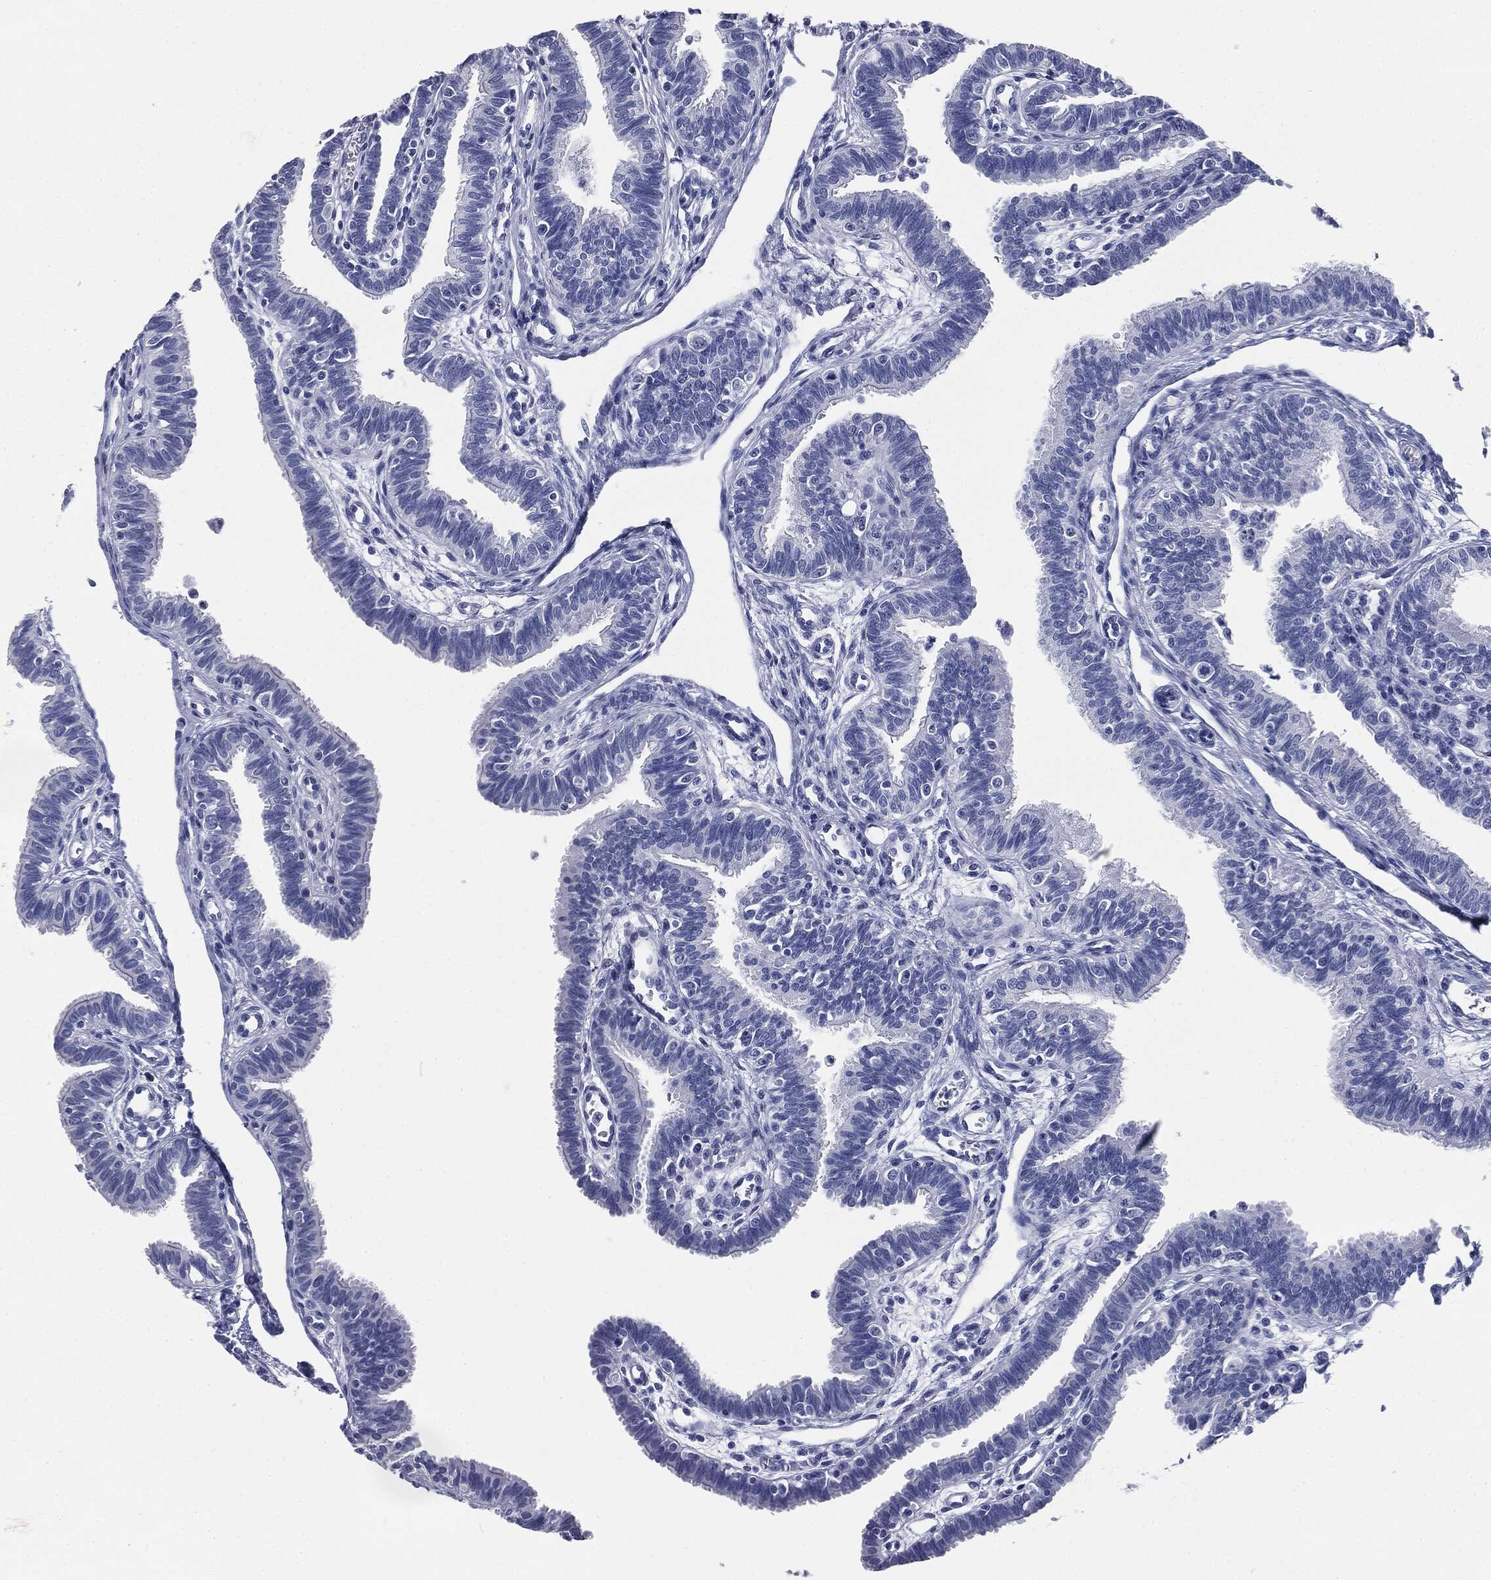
{"staining": {"intensity": "negative", "quantity": "none", "location": "none"}, "tissue": "fallopian tube", "cell_type": "Glandular cells", "image_type": "normal", "snomed": [{"axis": "morphology", "description": "Normal tissue, NOS"}, {"axis": "topography", "description": "Fallopian tube"}], "caption": "Benign fallopian tube was stained to show a protein in brown. There is no significant positivity in glandular cells.", "gene": "ATP2A1", "patient": {"sex": "female", "age": 36}}